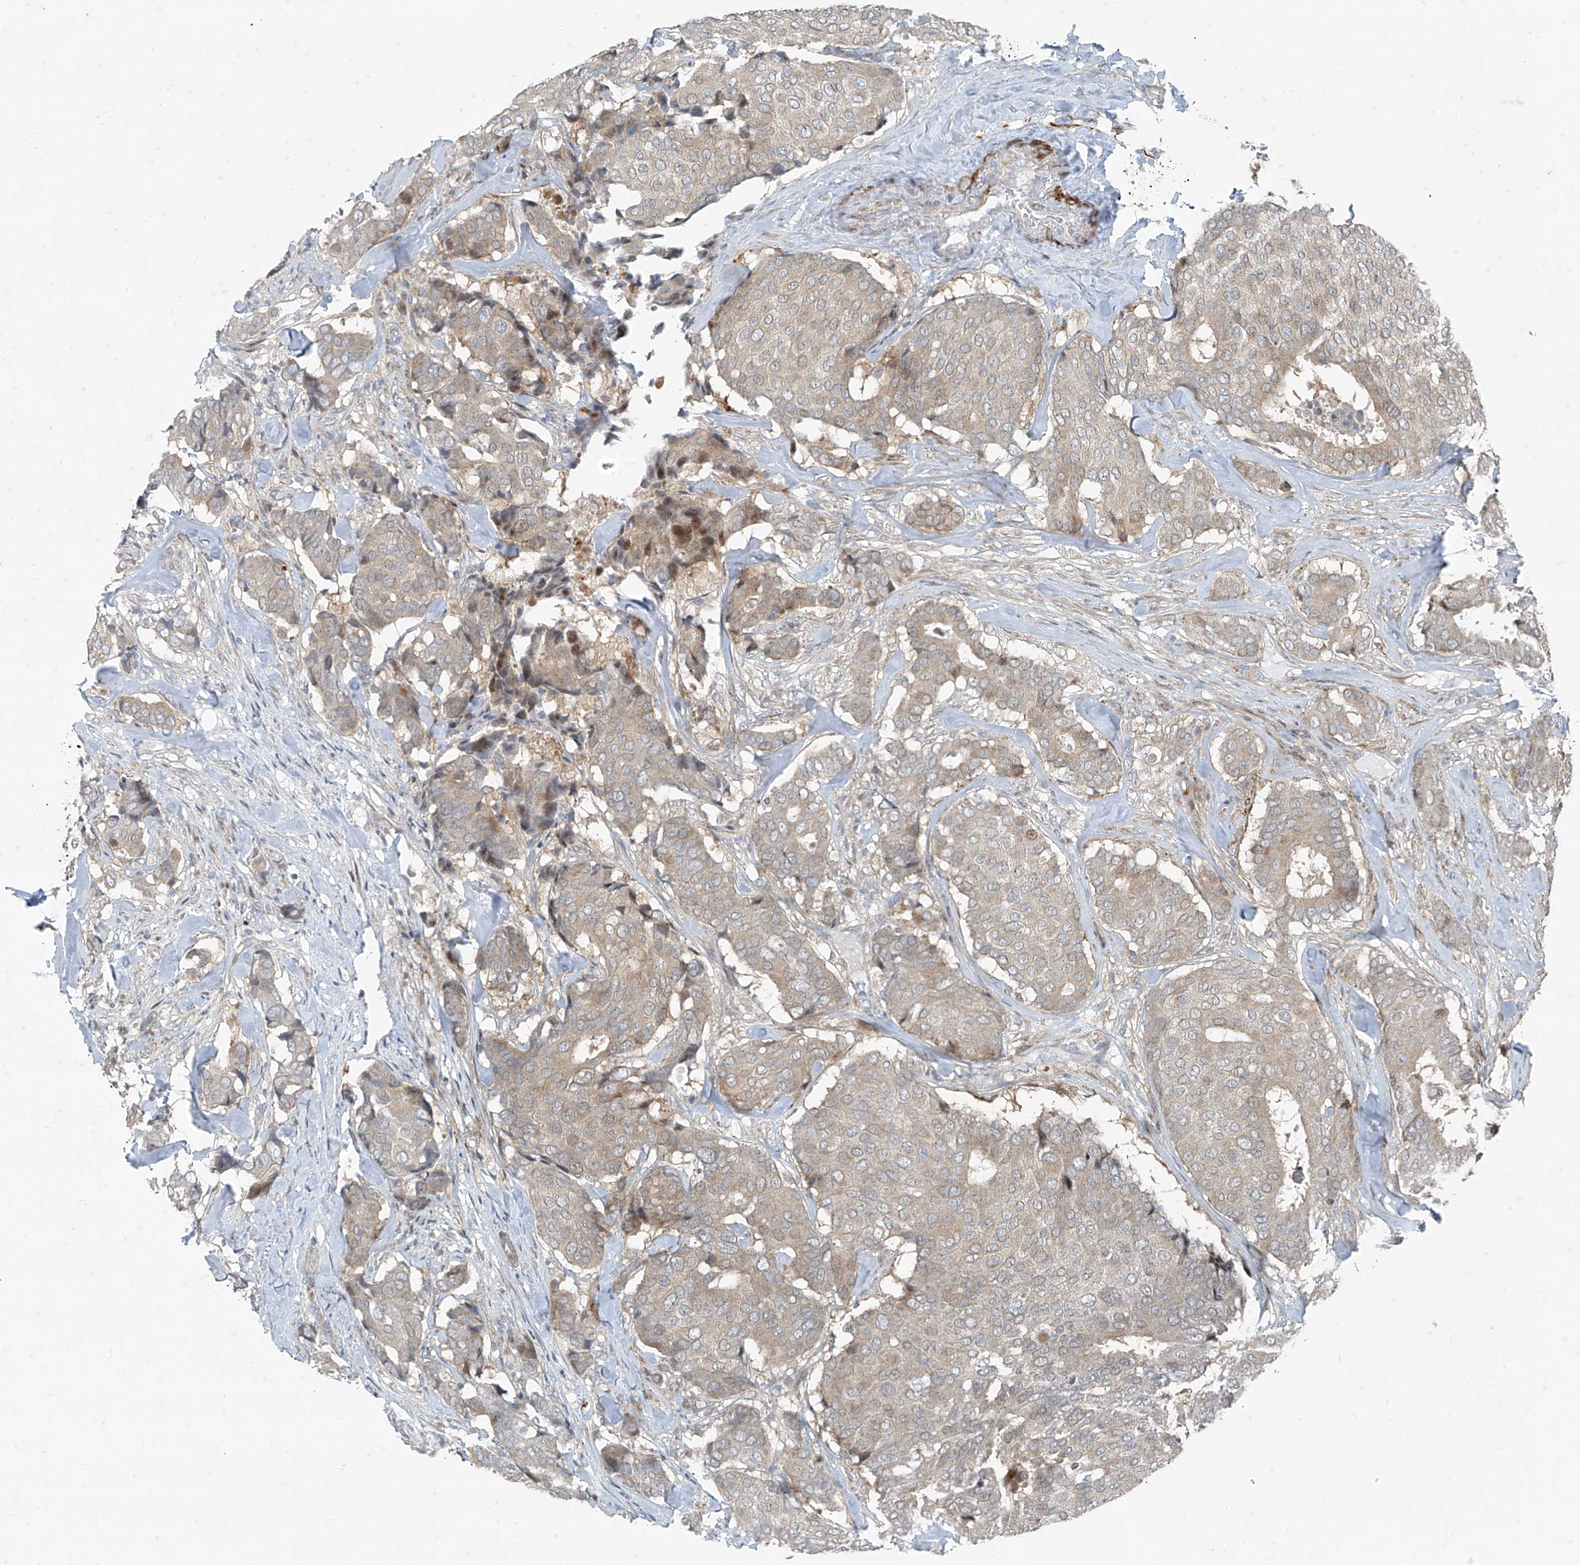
{"staining": {"intensity": "weak", "quantity": "25%-75%", "location": "cytoplasmic/membranous"}, "tissue": "breast cancer", "cell_type": "Tumor cells", "image_type": "cancer", "snomed": [{"axis": "morphology", "description": "Duct carcinoma"}, {"axis": "topography", "description": "Breast"}], "caption": "Immunohistochemical staining of breast infiltrating ductal carcinoma shows weak cytoplasmic/membranous protein staining in approximately 25%-75% of tumor cells.", "gene": "PPCS", "patient": {"sex": "female", "age": 75}}